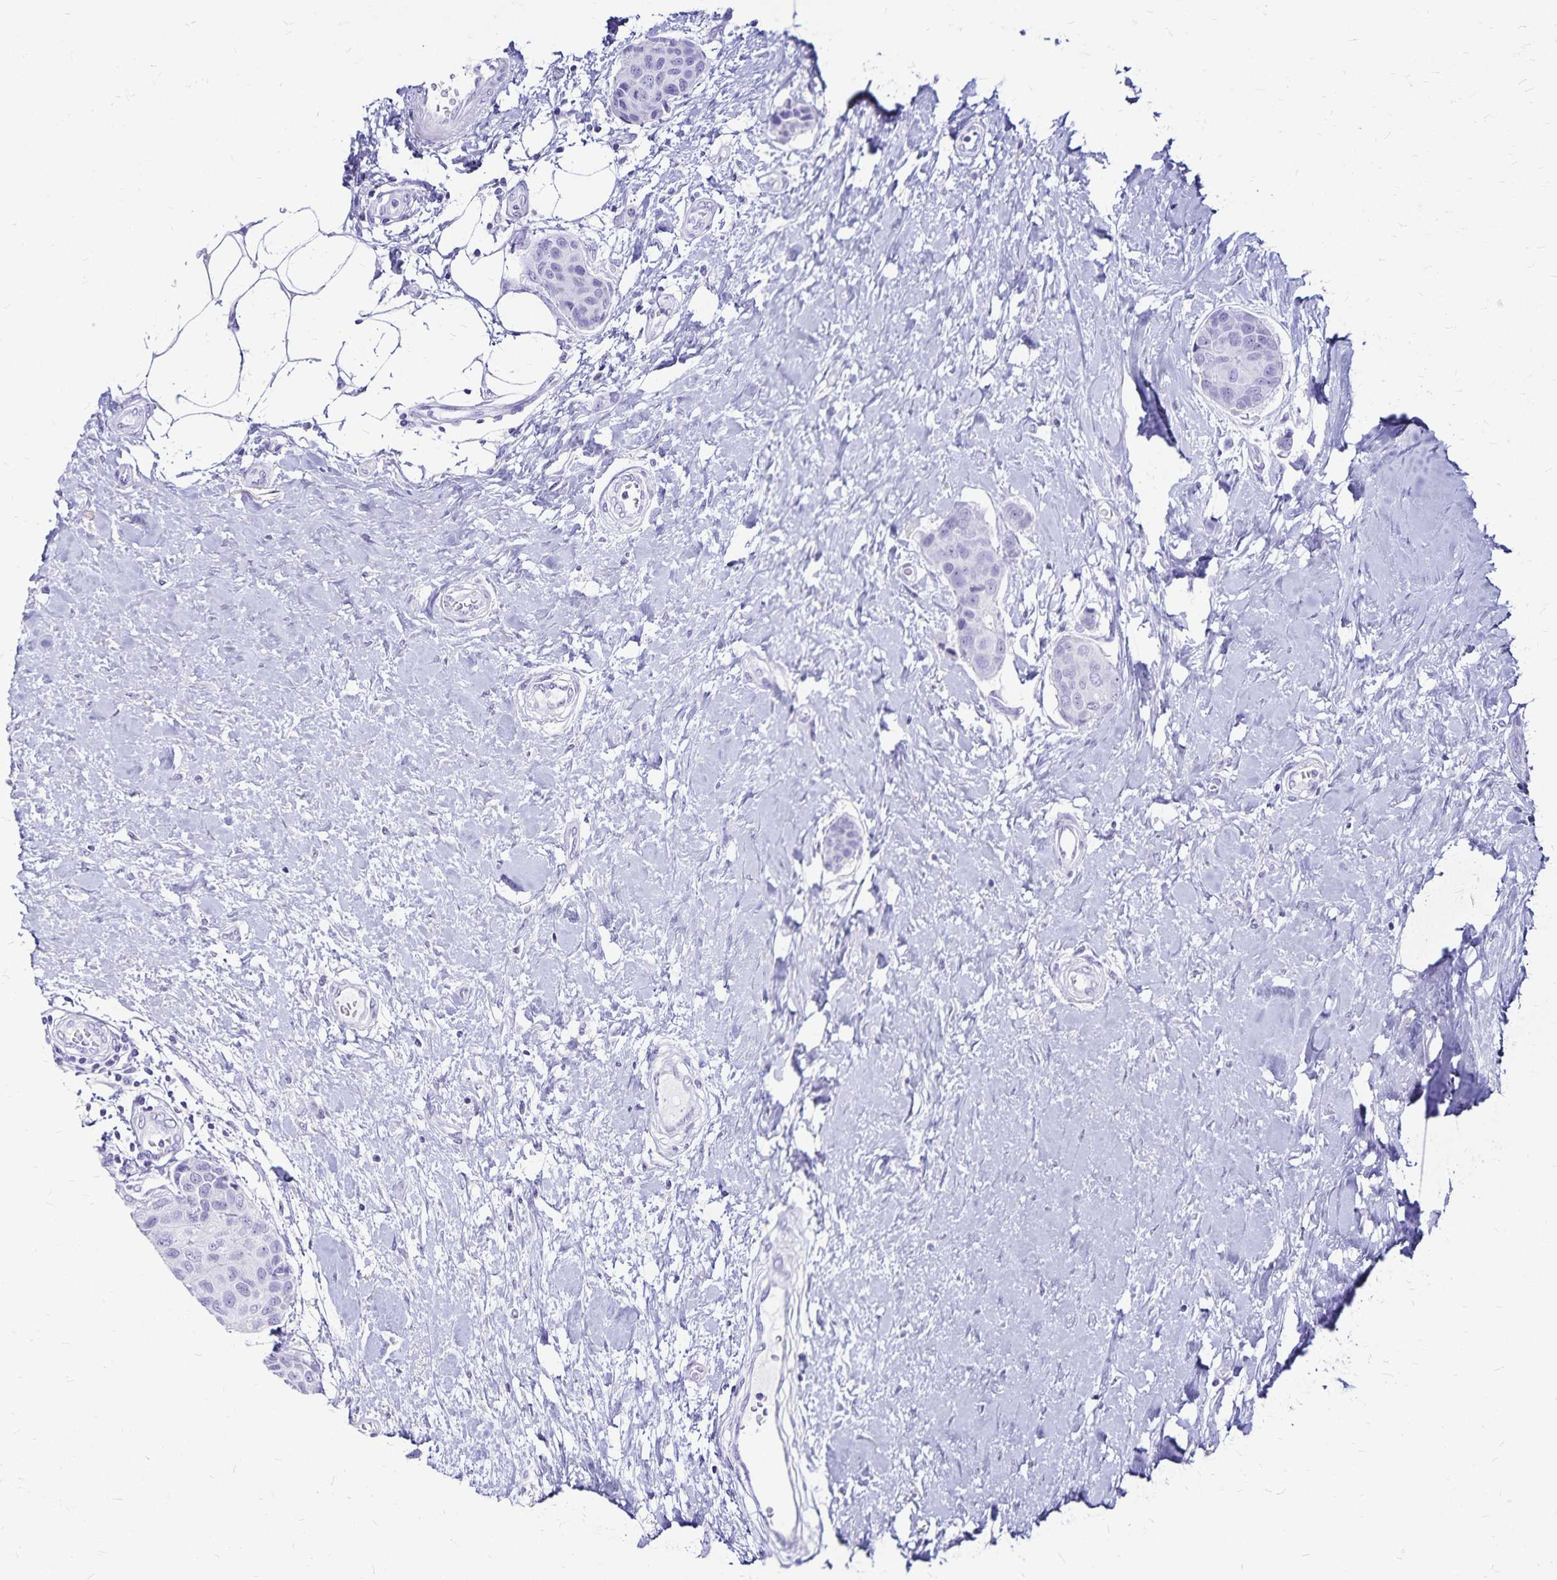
{"staining": {"intensity": "negative", "quantity": "none", "location": "none"}, "tissue": "breast cancer", "cell_type": "Tumor cells", "image_type": "cancer", "snomed": [{"axis": "morphology", "description": "Duct carcinoma"}, {"axis": "topography", "description": "Breast"}], "caption": "Immunohistochemical staining of breast cancer (intraductal carcinoma) reveals no significant expression in tumor cells.", "gene": "LIN28B", "patient": {"sex": "female", "age": 80}}